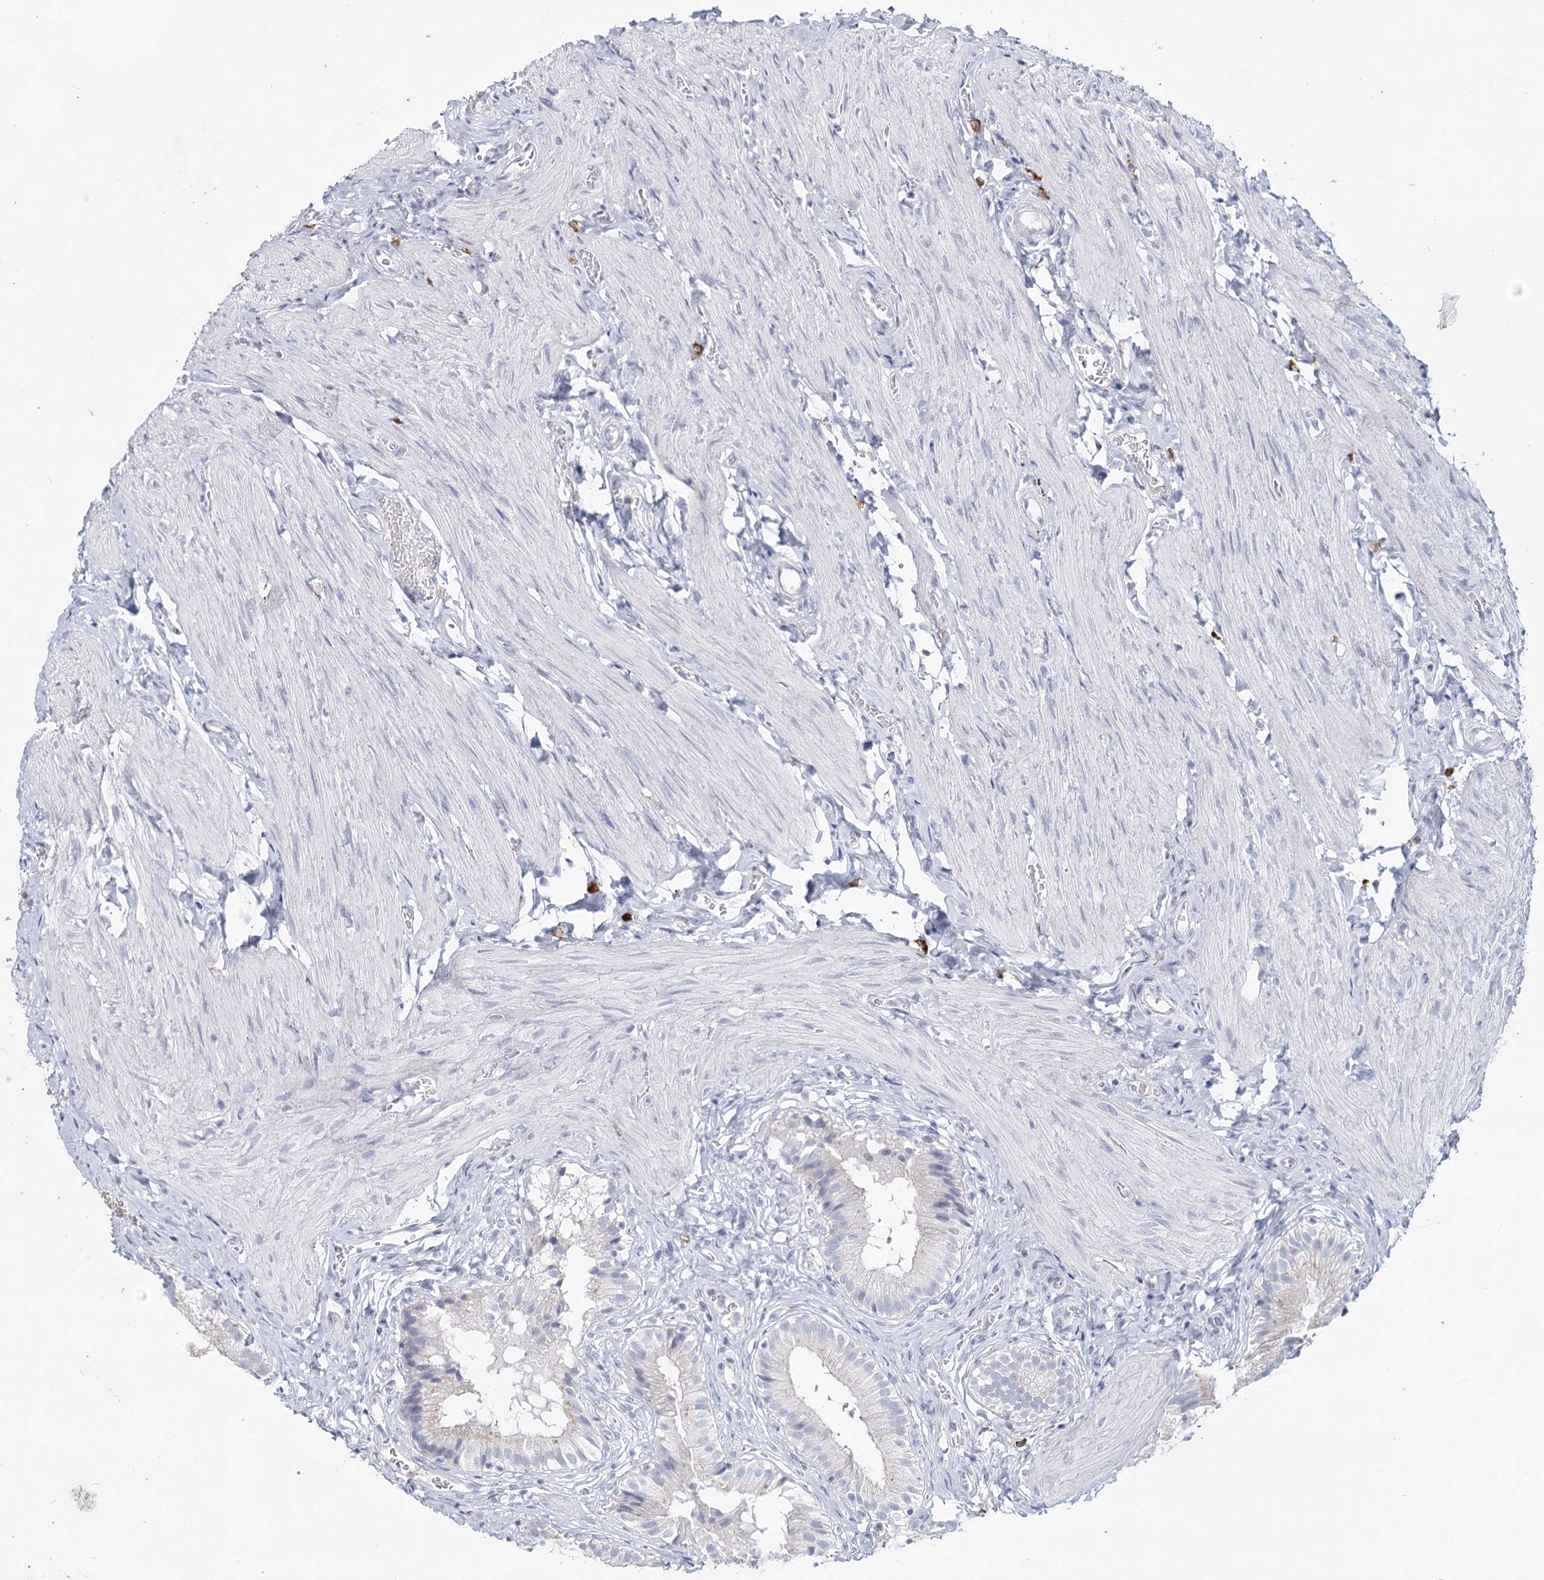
{"staining": {"intensity": "negative", "quantity": "none", "location": "none"}, "tissue": "gallbladder", "cell_type": "Glandular cells", "image_type": "normal", "snomed": [{"axis": "morphology", "description": "Normal tissue, NOS"}, {"axis": "topography", "description": "Gallbladder"}], "caption": "Immunohistochemical staining of benign gallbladder demonstrates no significant expression in glandular cells.", "gene": "CCDC73", "patient": {"sex": "female", "age": 47}}